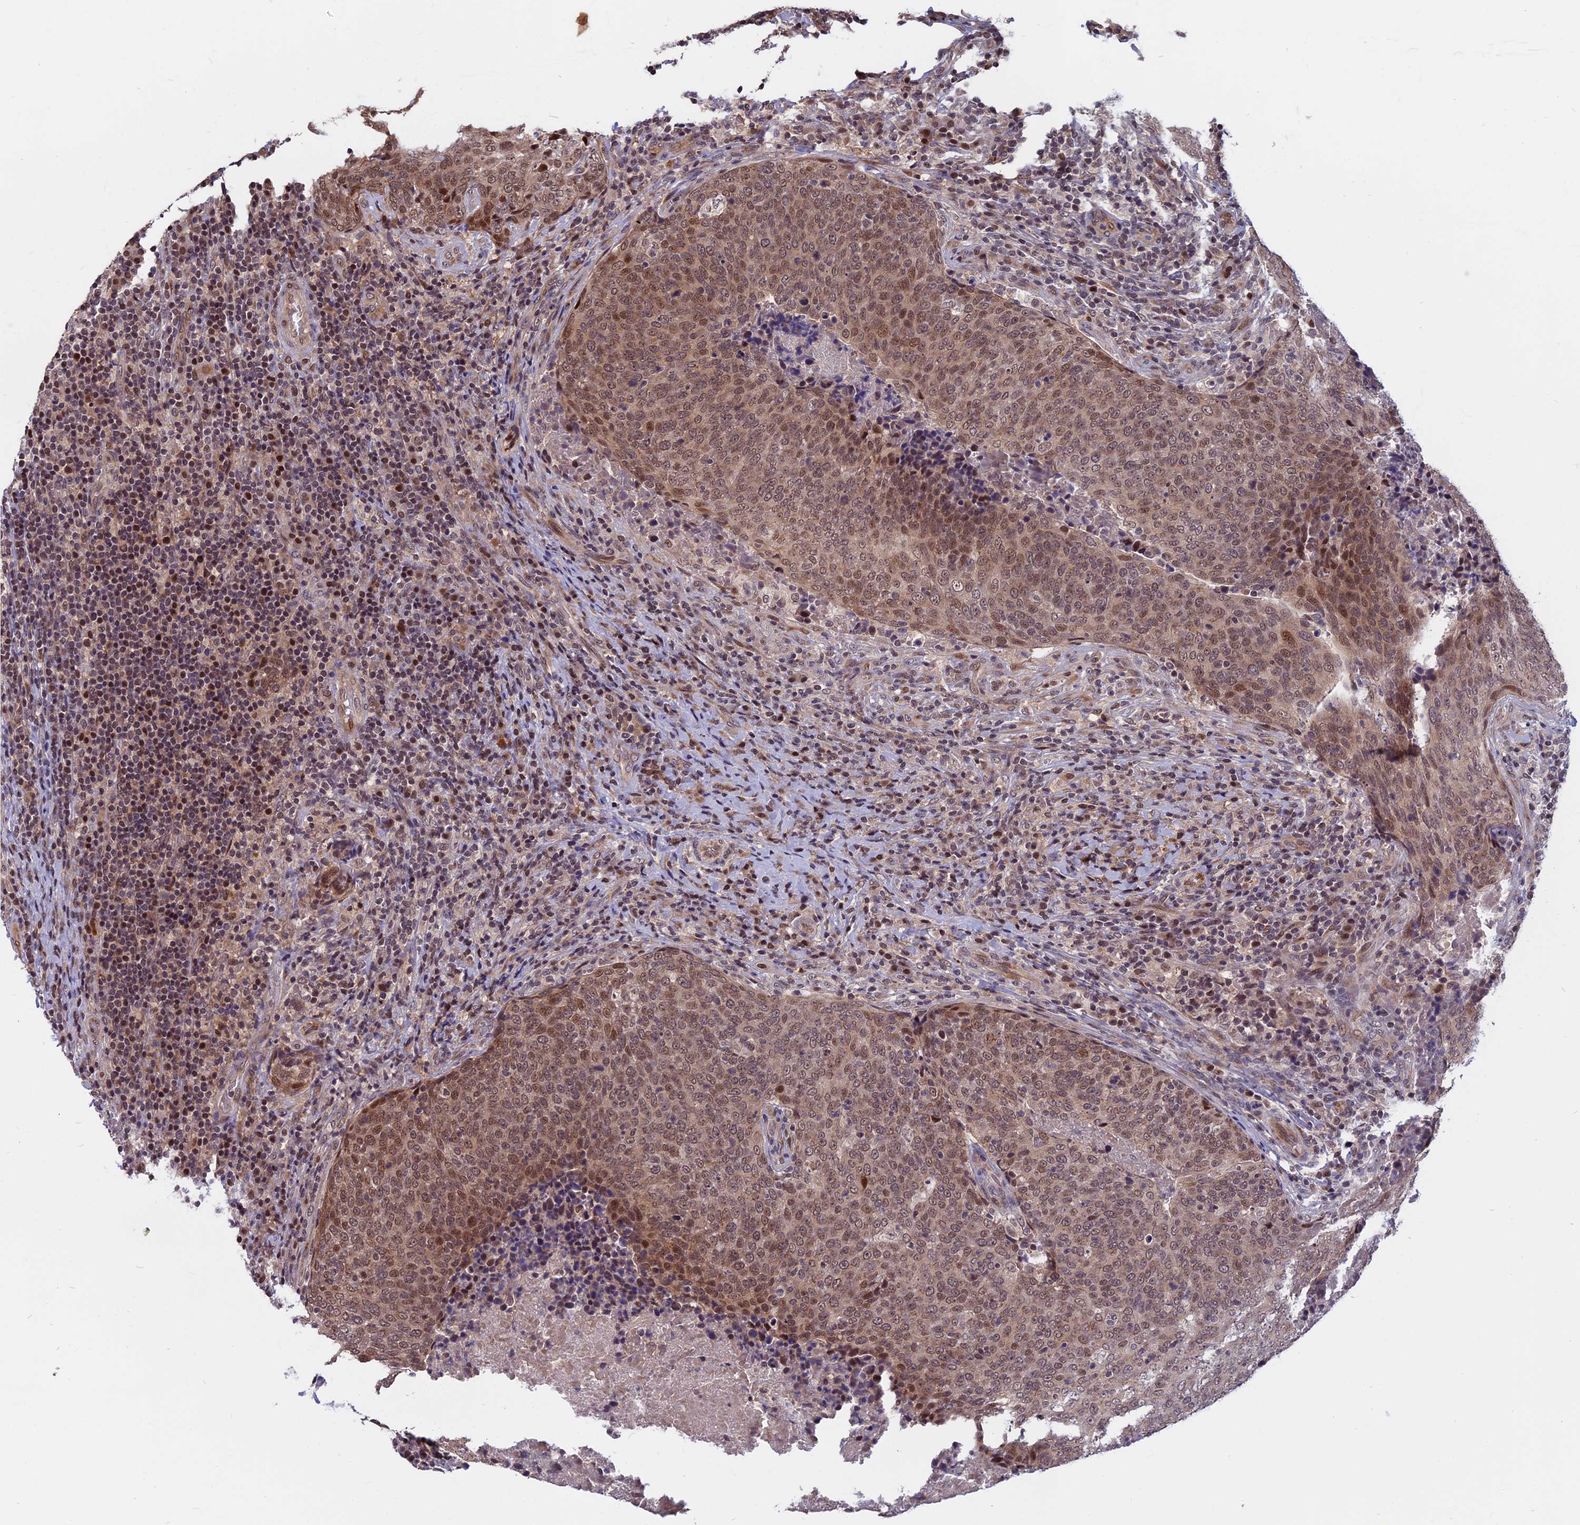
{"staining": {"intensity": "moderate", "quantity": ">75%", "location": "cytoplasmic/membranous,nuclear"}, "tissue": "head and neck cancer", "cell_type": "Tumor cells", "image_type": "cancer", "snomed": [{"axis": "morphology", "description": "Squamous cell carcinoma, NOS"}, {"axis": "morphology", "description": "Squamous cell carcinoma, metastatic, NOS"}, {"axis": "topography", "description": "Lymph node"}, {"axis": "topography", "description": "Head-Neck"}], "caption": "A medium amount of moderate cytoplasmic/membranous and nuclear expression is appreciated in approximately >75% of tumor cells in head and neck squamous cell carcinoma tissue. The staining is performed using DAB (3,3'-diaminobenzidine) brown chromogen to label protein expression. The nuclei are counter-stained blue using hematoxylin.", "gene": "CCDC113", "patient": {"sex": "male", "age": 62}}